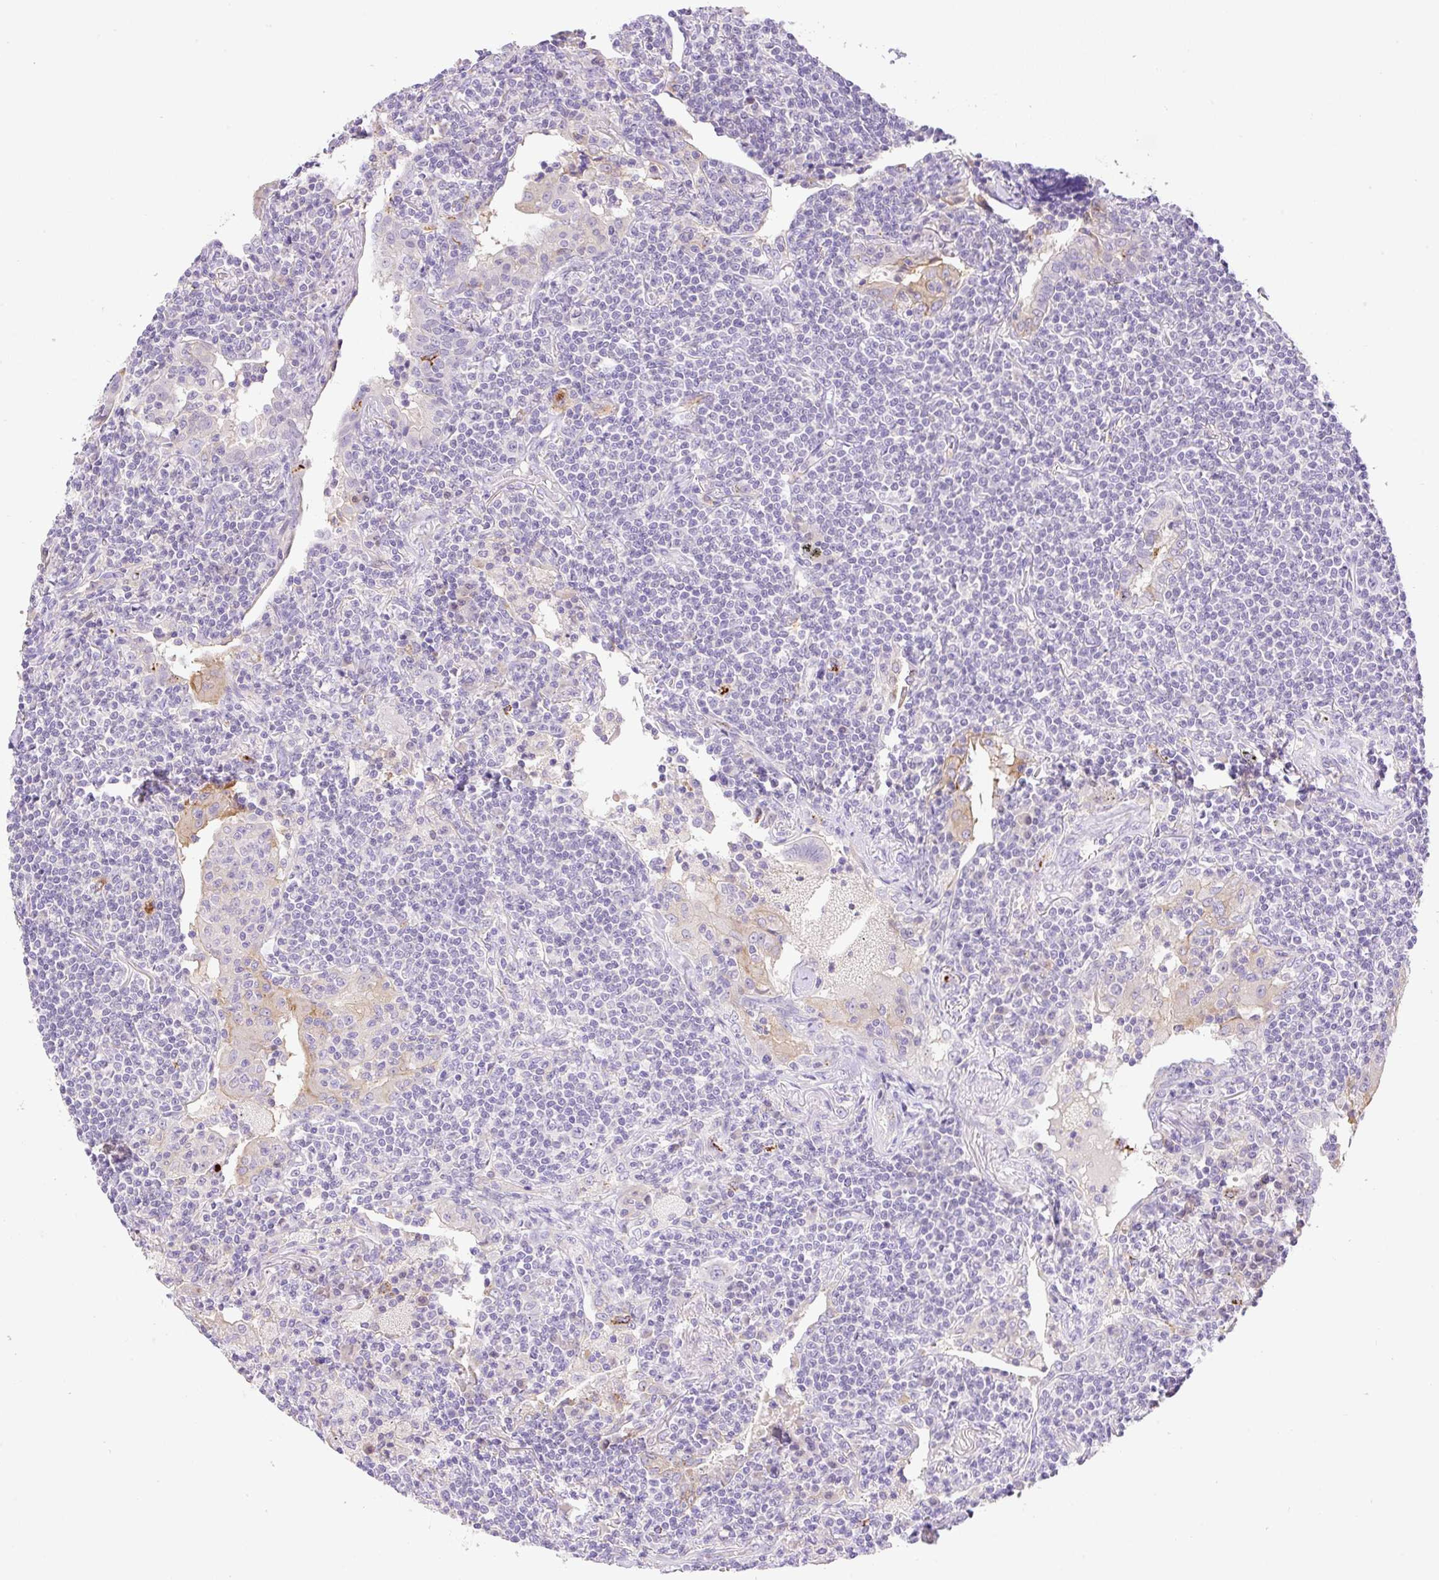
{"staining": {"intensity": "negative", "quantity": "none", "location": "none"}, "tissue": "lymphoma", "cell_type": "Tumor cells", "image_type": "cancer", "snomed": [{"axis": "morphology", "description": "Malignant lymphoma, non-Hodgkin's type, Low grade"}, {"axis": "topography", "description": "Lung"}], "caption": "This image is of lymphoma stained with IHC to label a protein in brown with the nuclei are counter-stained blue. There is no expression in tumor cells. The staining is performed using DAB (3,3'-diaminobenzidine) brown chromogen with nuclei counter-stained in using hematoxylin.", "gene": "TDRD15", "patient": {"sex": "female", "age": 71}}